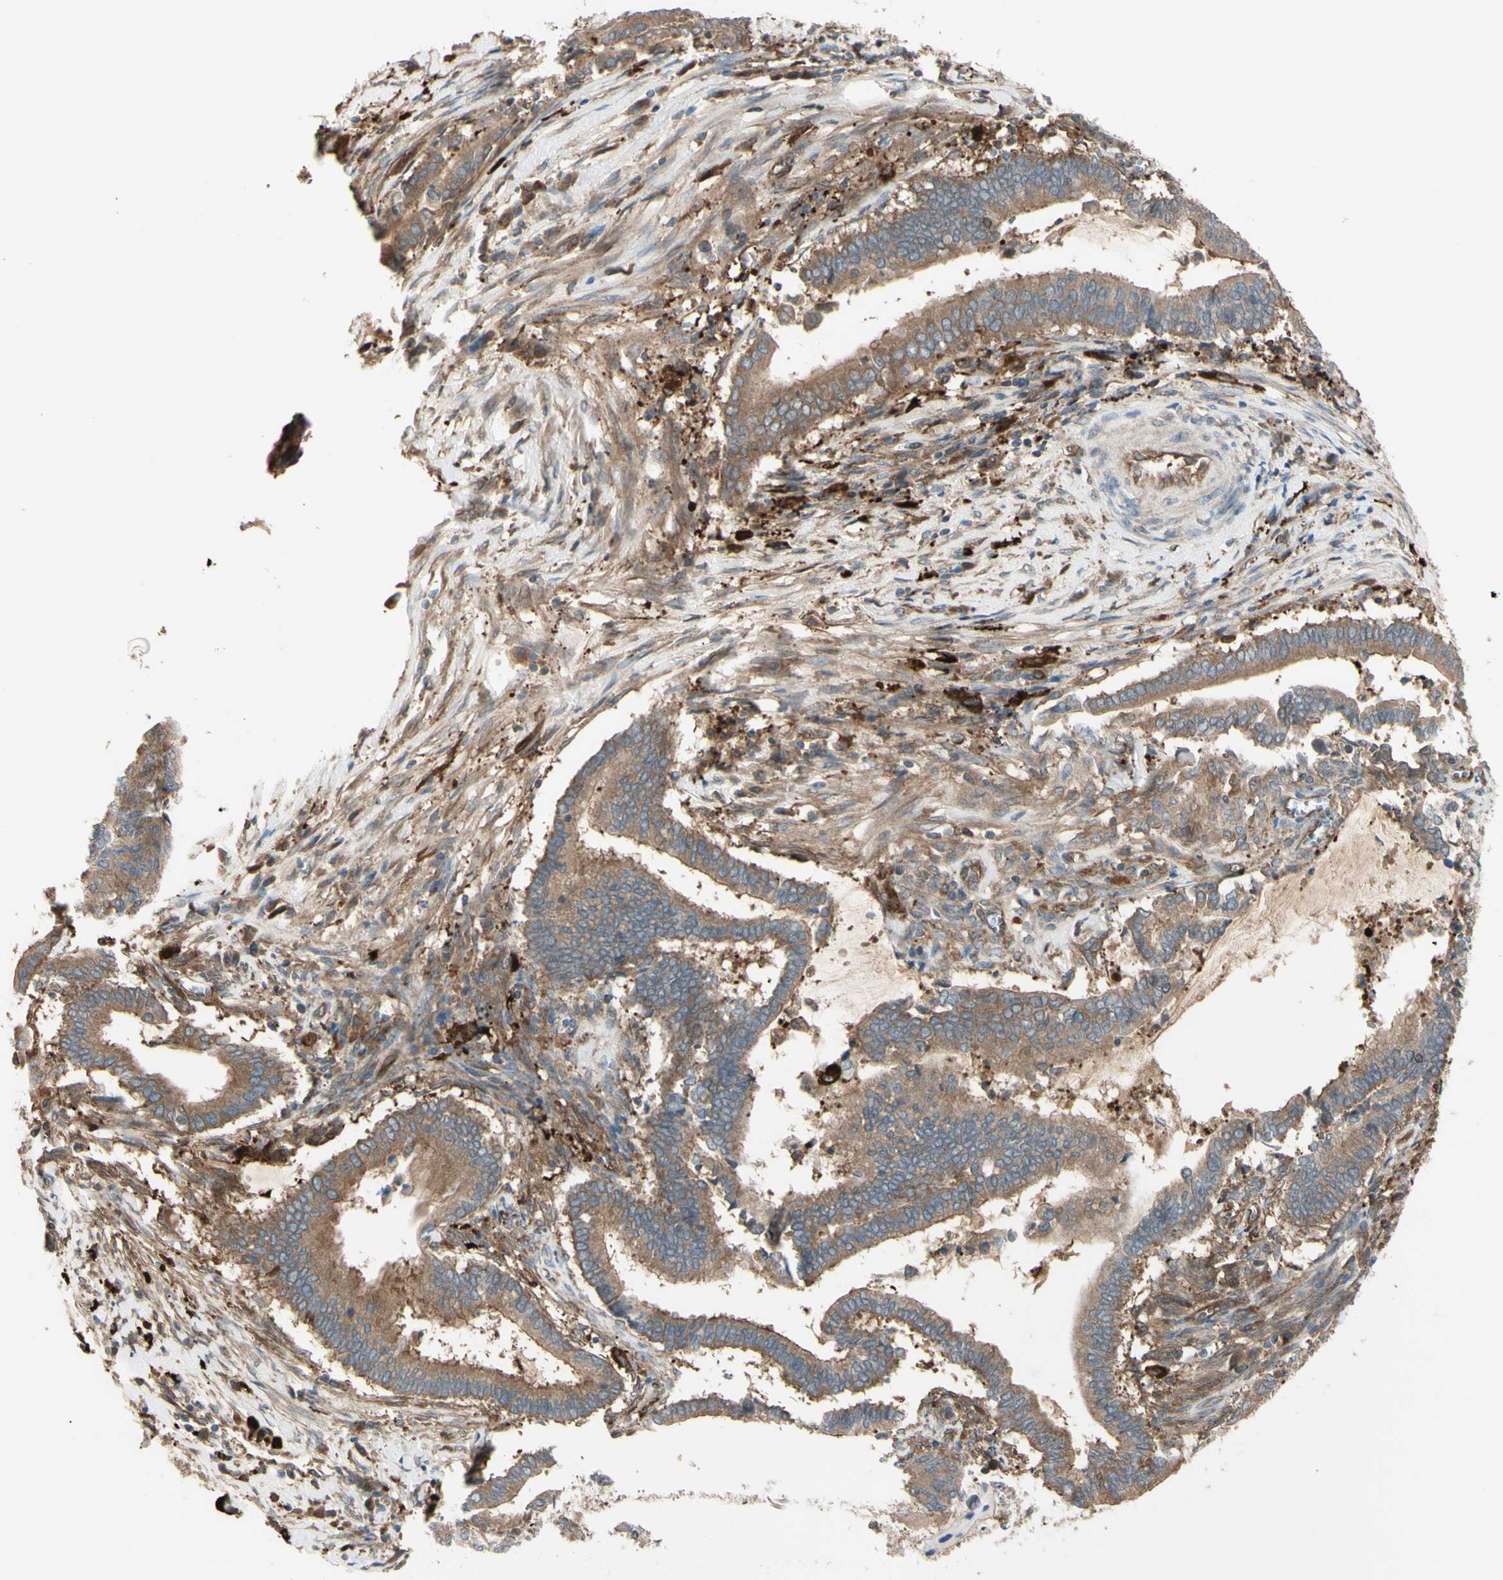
{"staining": {"intensity": "moderate", "quantity": ">75%", "location": "cytoplasmic/membranous"}, "tissue": "cervical cancer", "cell_type": "Tumor cells", "image_type": "cancer", "snomed": [{"axis": "morphology", "description": "Adenocarcinoma, NOS"}, {"axis": "topography", "description": "Cervix"}], "caption": "Human adenocarcinoma (cervical) stained with a brown dye displays moderate cytoplasmic/membranous positive positivity in about >75% of tumor cells.", "gene": "PTPN12", "patient": {"sex": "female", "age": 44}}